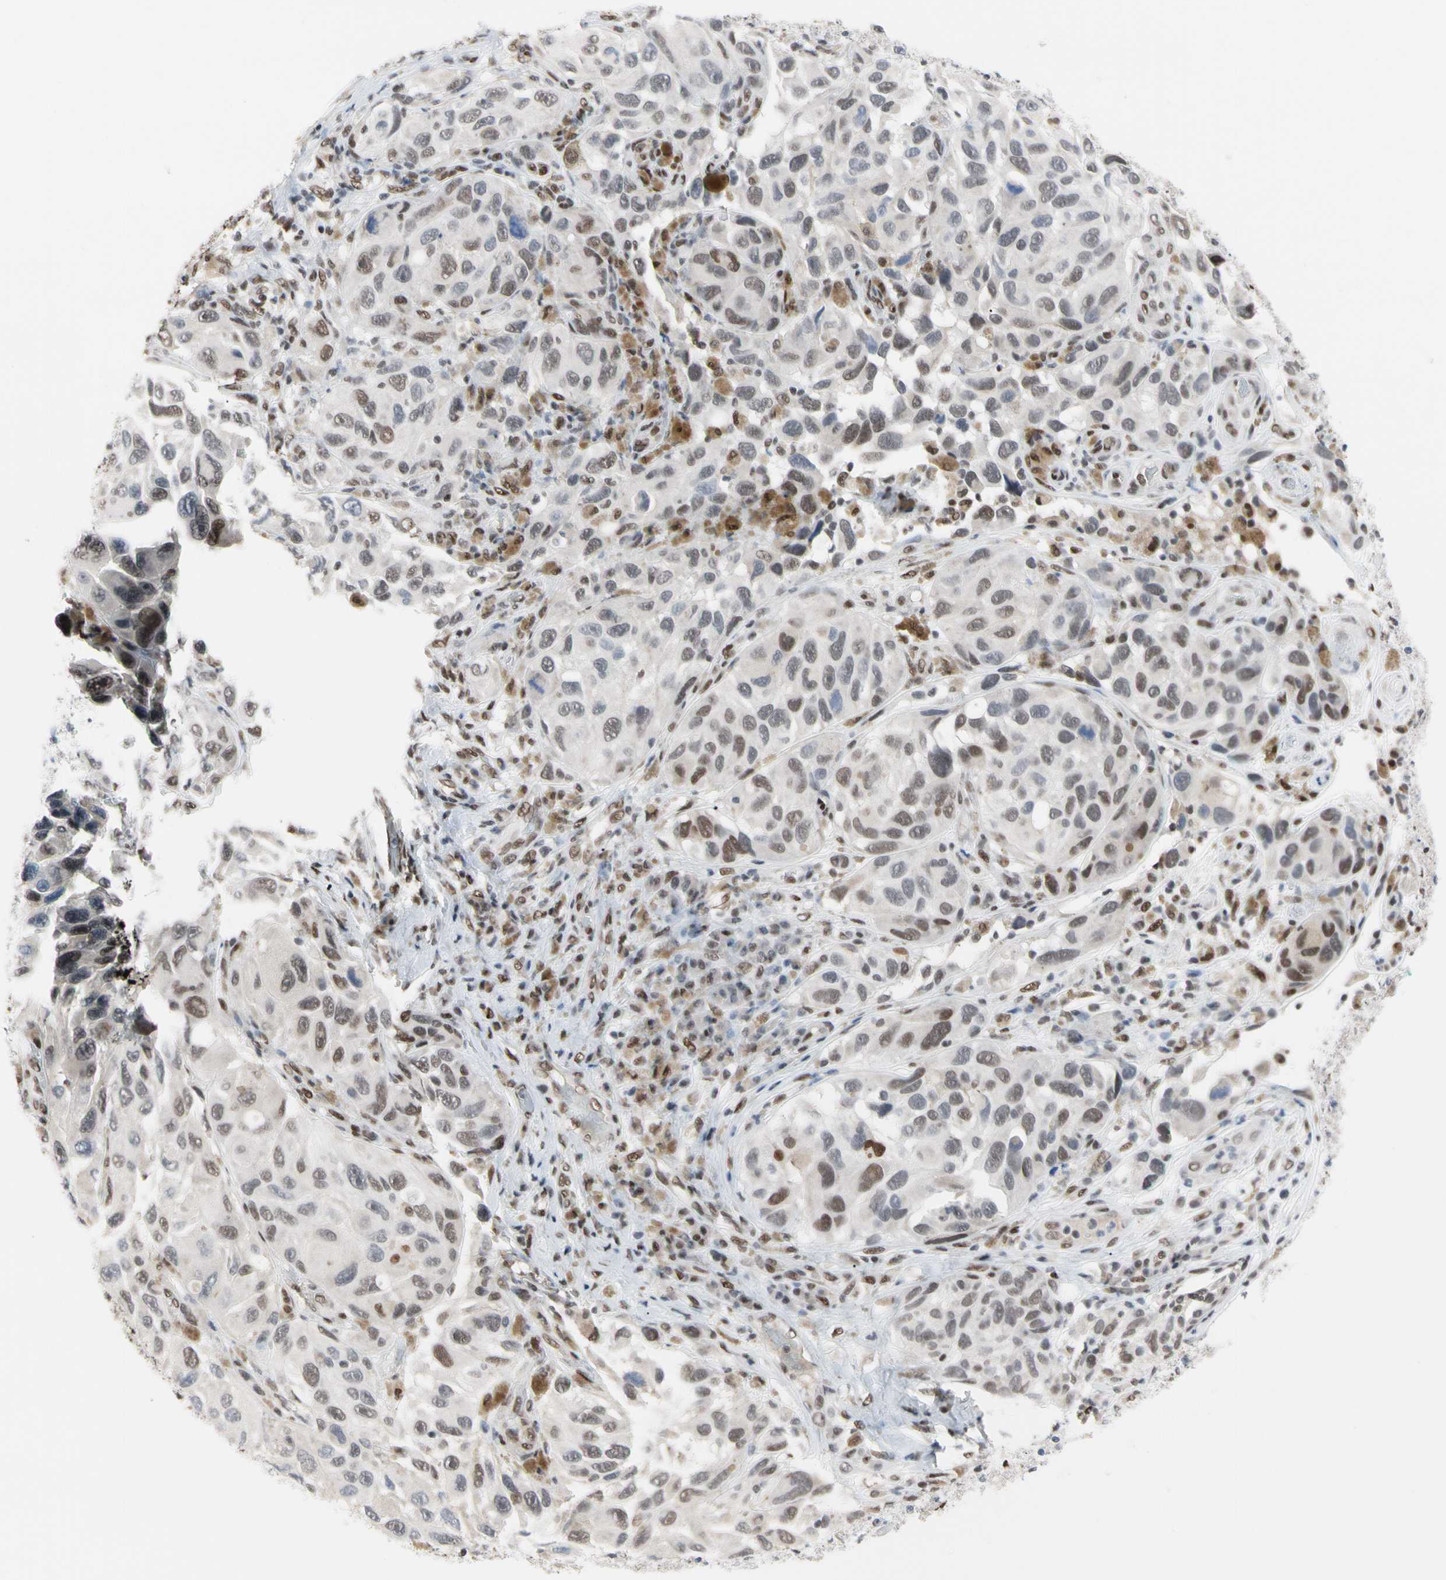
{"staining": {"intensity": "weak", "quantity": ">75%", "location": "nuclear"}, "tissue": "melanoma", "cell_type": "Tumor cells", "image_type": "cancer", "snomed": [{"axis": "morphology", "description": "Malignant melanoma, NOS"}, {"axis": "topography", "description": "Skin"}], "caption": "A brown stain shows weak nuclear staining of a protein in malignant melanoma tumor cells.", "gene": "FAM98B", "patient": {"sex": "female", "age": 73}}